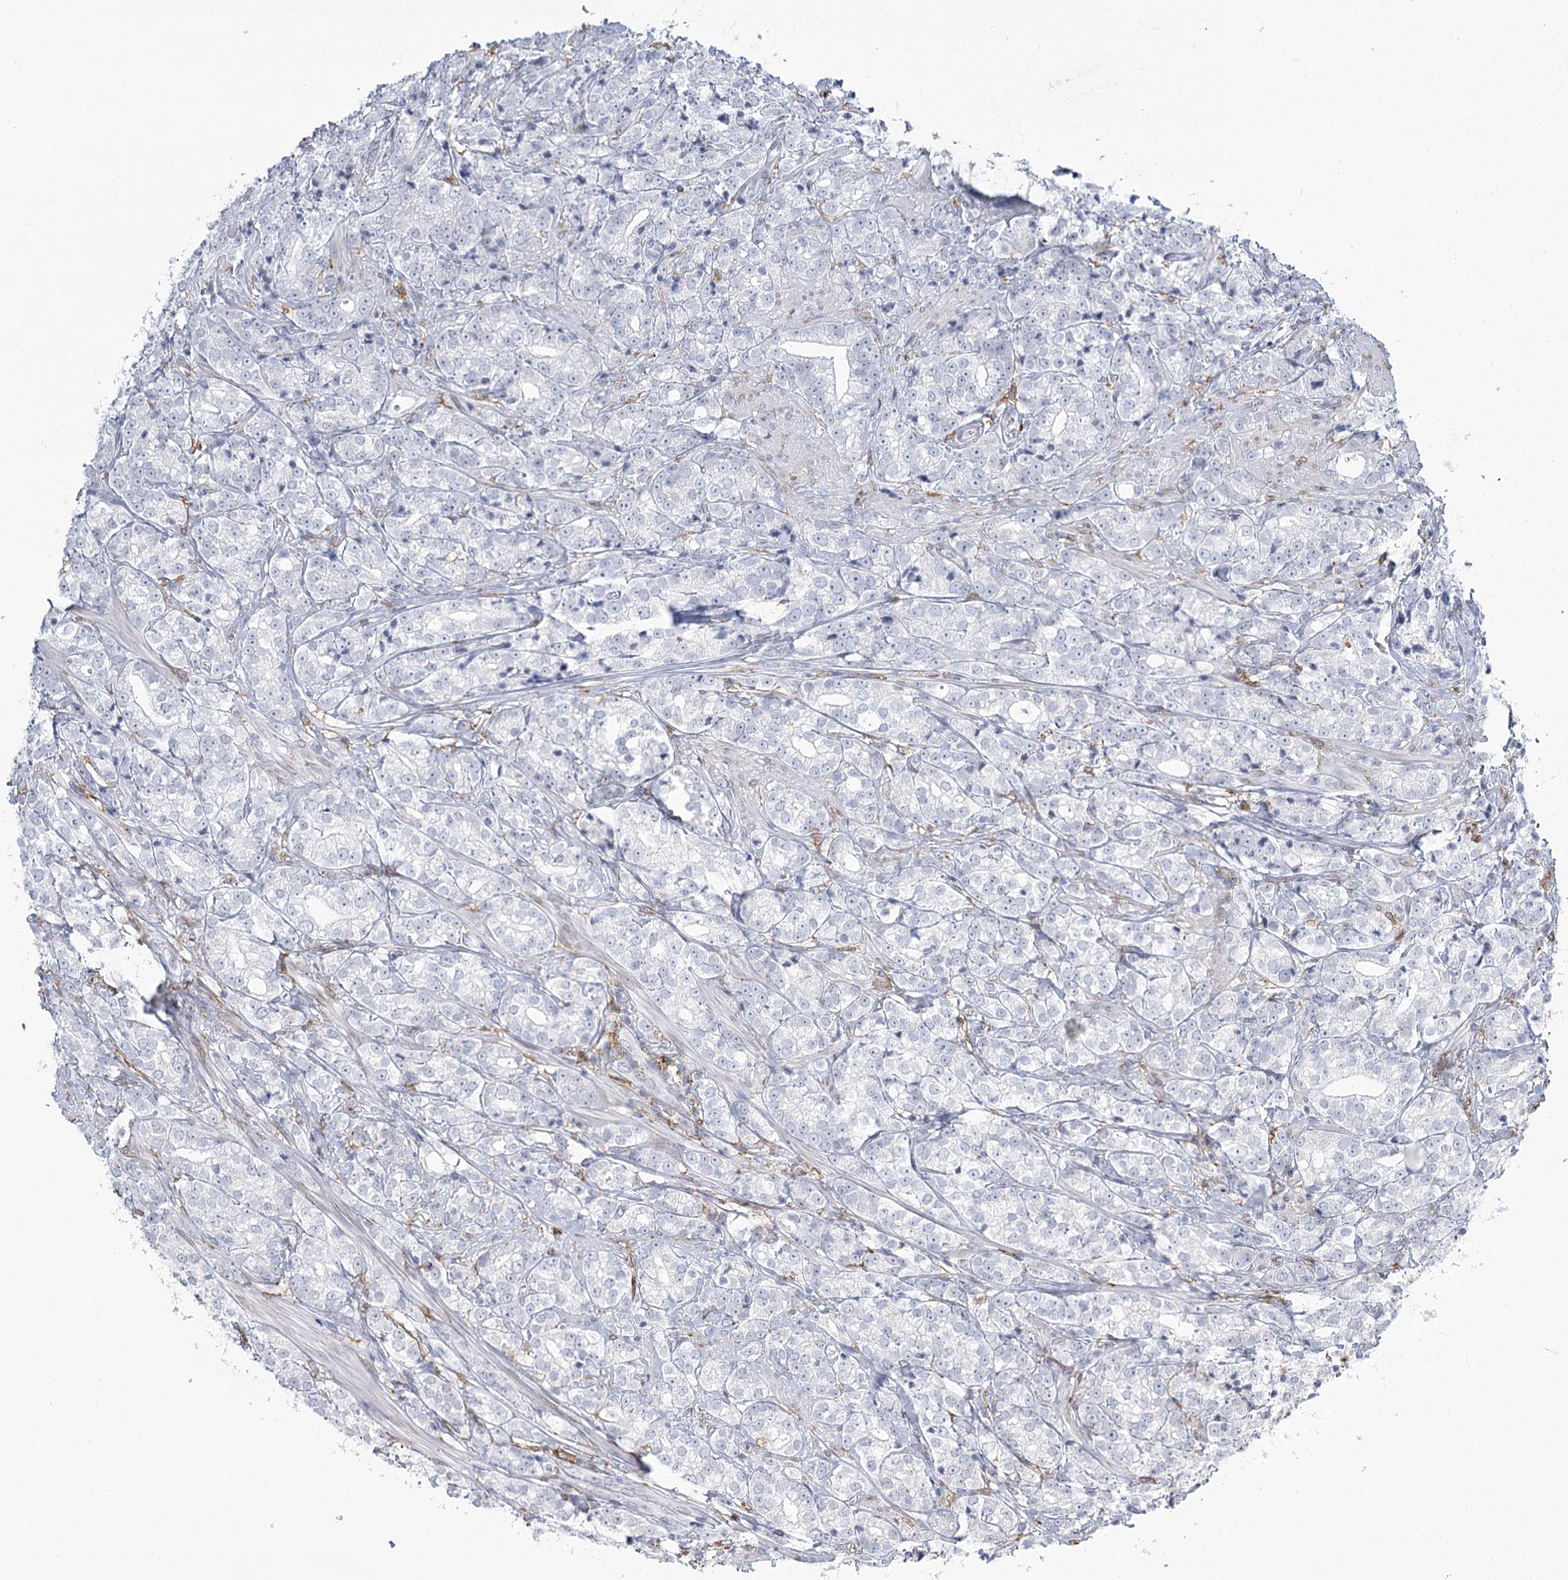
{"staining": {"intensity": "negative", "quantity": "none", "location": "none"}, "tissue": "prostate cancer", "cell_type": "Tumor cells", "image_type": "cancer", "snomed": [{"axis": "morphology", "description": "Adenocarcinoma, High grade"}, {"axis": "topography", "description": "Prostate"}], "caption": "High power microscopy histopathology image of an immunohistochemistry photomicrograph of high-grade adenocarcinoma (prostate), revealing no significant positivity in tumor cells.", "gene": "C11orf1", "patient": {"sex": "male", "age": 69}}